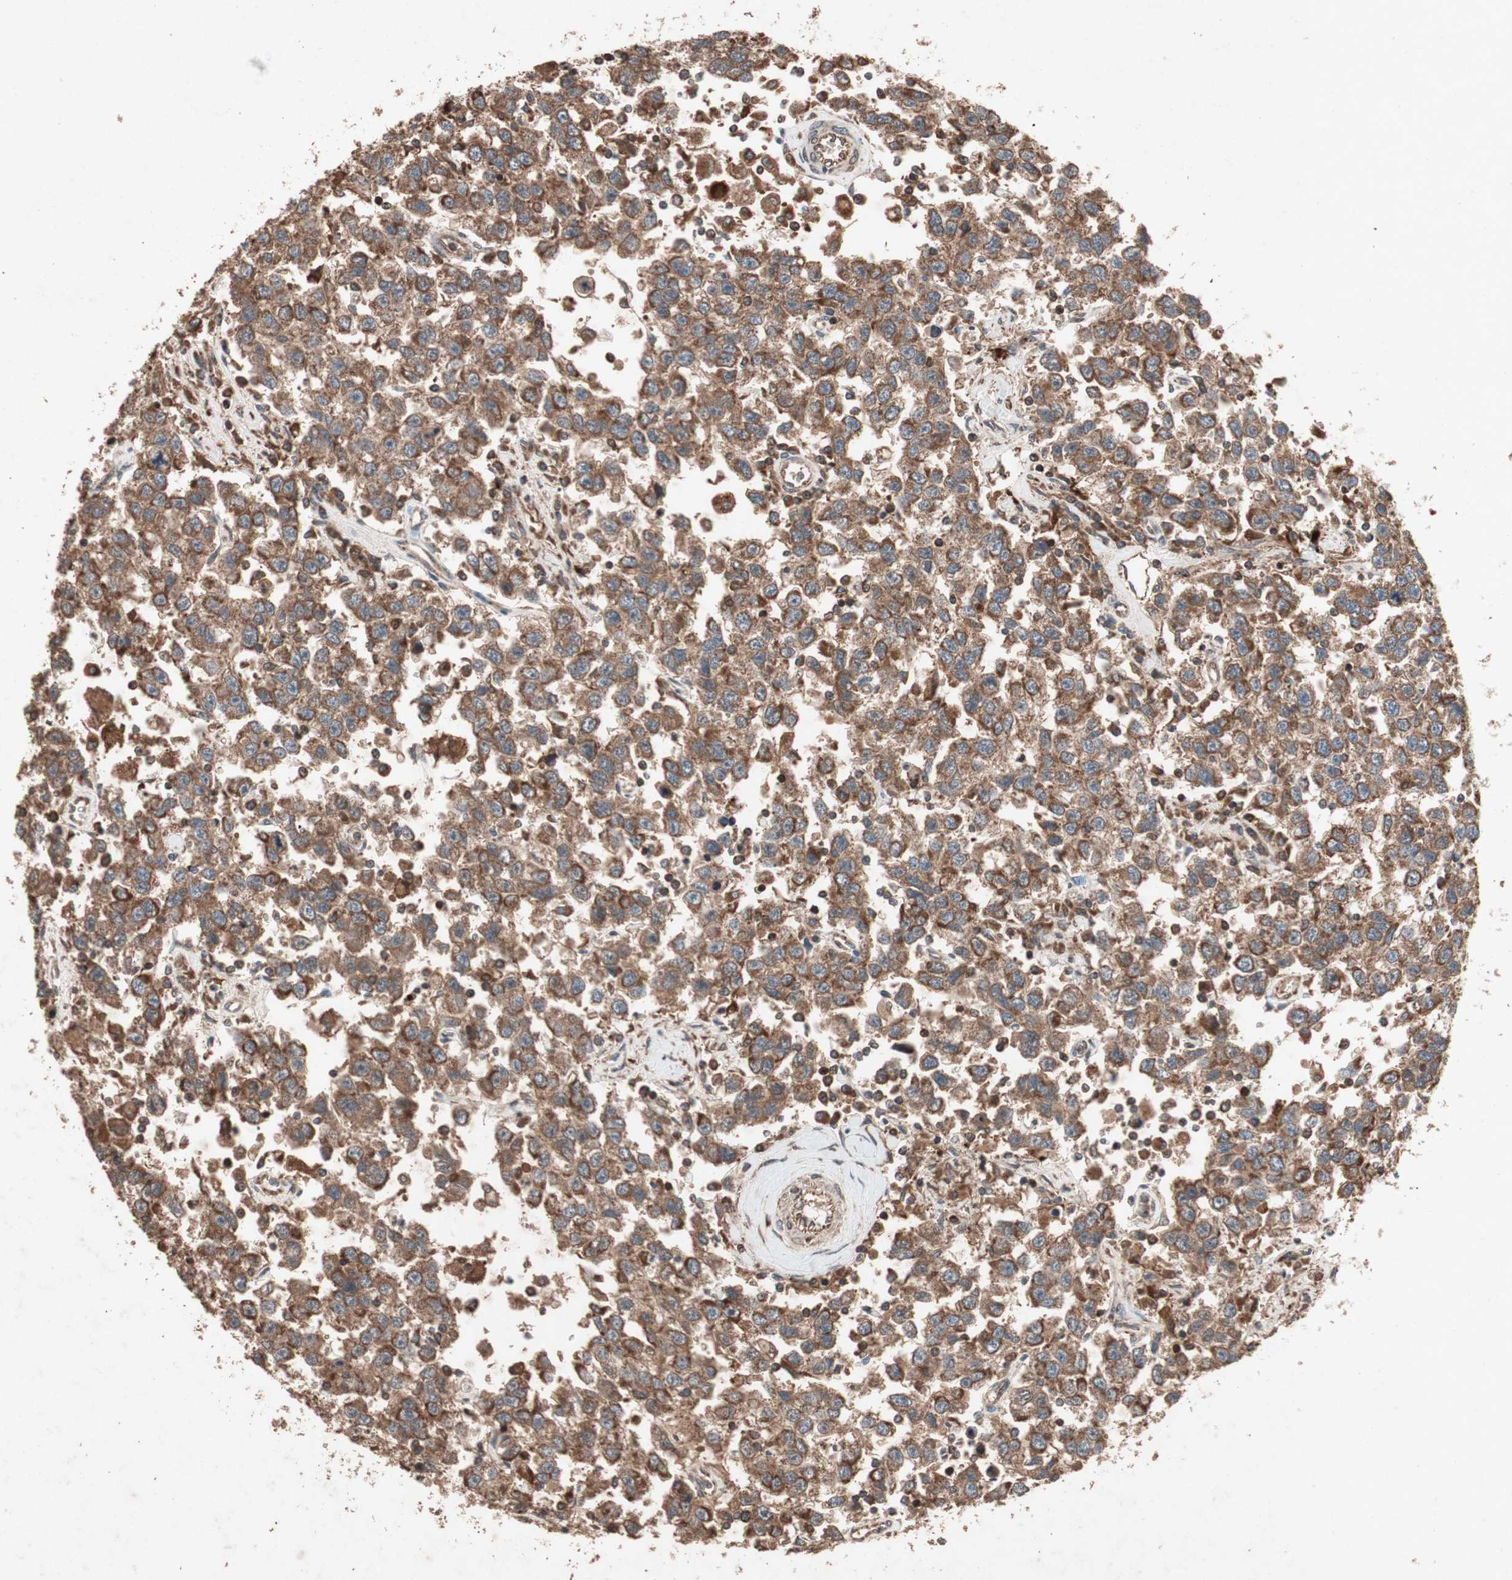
{"staining": {"intensity": "strong", "quantity": ">75%", "location": "cytoplasmic/membranous"}, "tissue": "testis cancer", "cell_type": "Tumor cells", "image_type": "cancer", "snomed": [{"axis": "morphology", "description": "Seminoma, NOS"}, {"axis": "topography", "description": "Testis"}], "caption": "Protein expression analysis of human testis cancer (seminoma) reveals strong cytoplasmic/membranous staining in about >75% of tumor cells.", "gene": "RAB1A", "patient": {"sex": "male", "age": 41}}